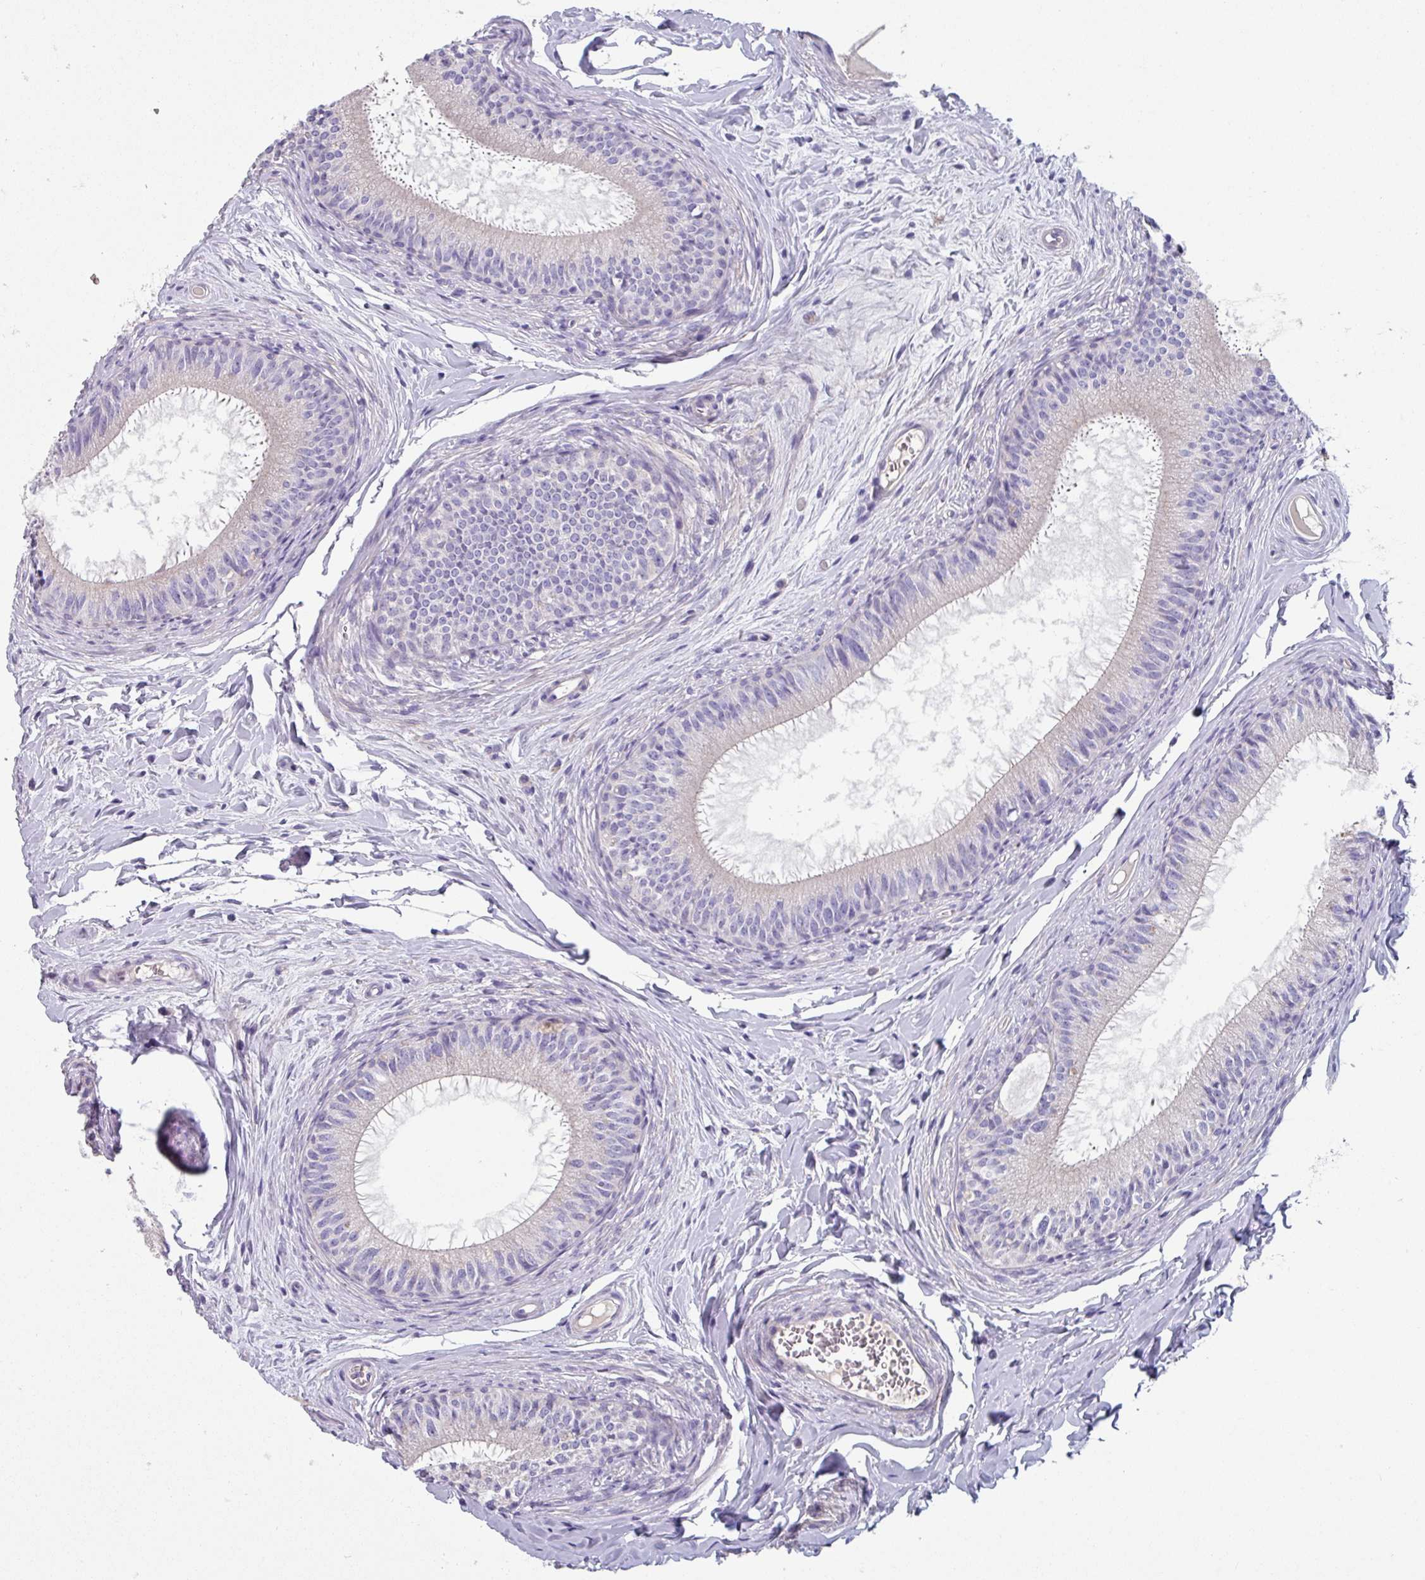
{"staining": {"intensity": "negative", "quantity": "none", "location": "none"}, "tissue": "epididymis", "cell_type": "Glandular cells", "image_type": "normal", "snomed": [{"axis": "morphology", "description": "Normal tissue, NOS"}, {"axis": "topography", "description": "Epididymis"}], "caption": "A high-resolution image shows IHC staining of benign epididymis, which reveals no significant staining in glandular cells. (Brightfield microscopy of DAB immunohistochemistry (IHC) at high magnification).", "gene": "TMEM132A", "patient": {"sex": "male", "age": 25}}